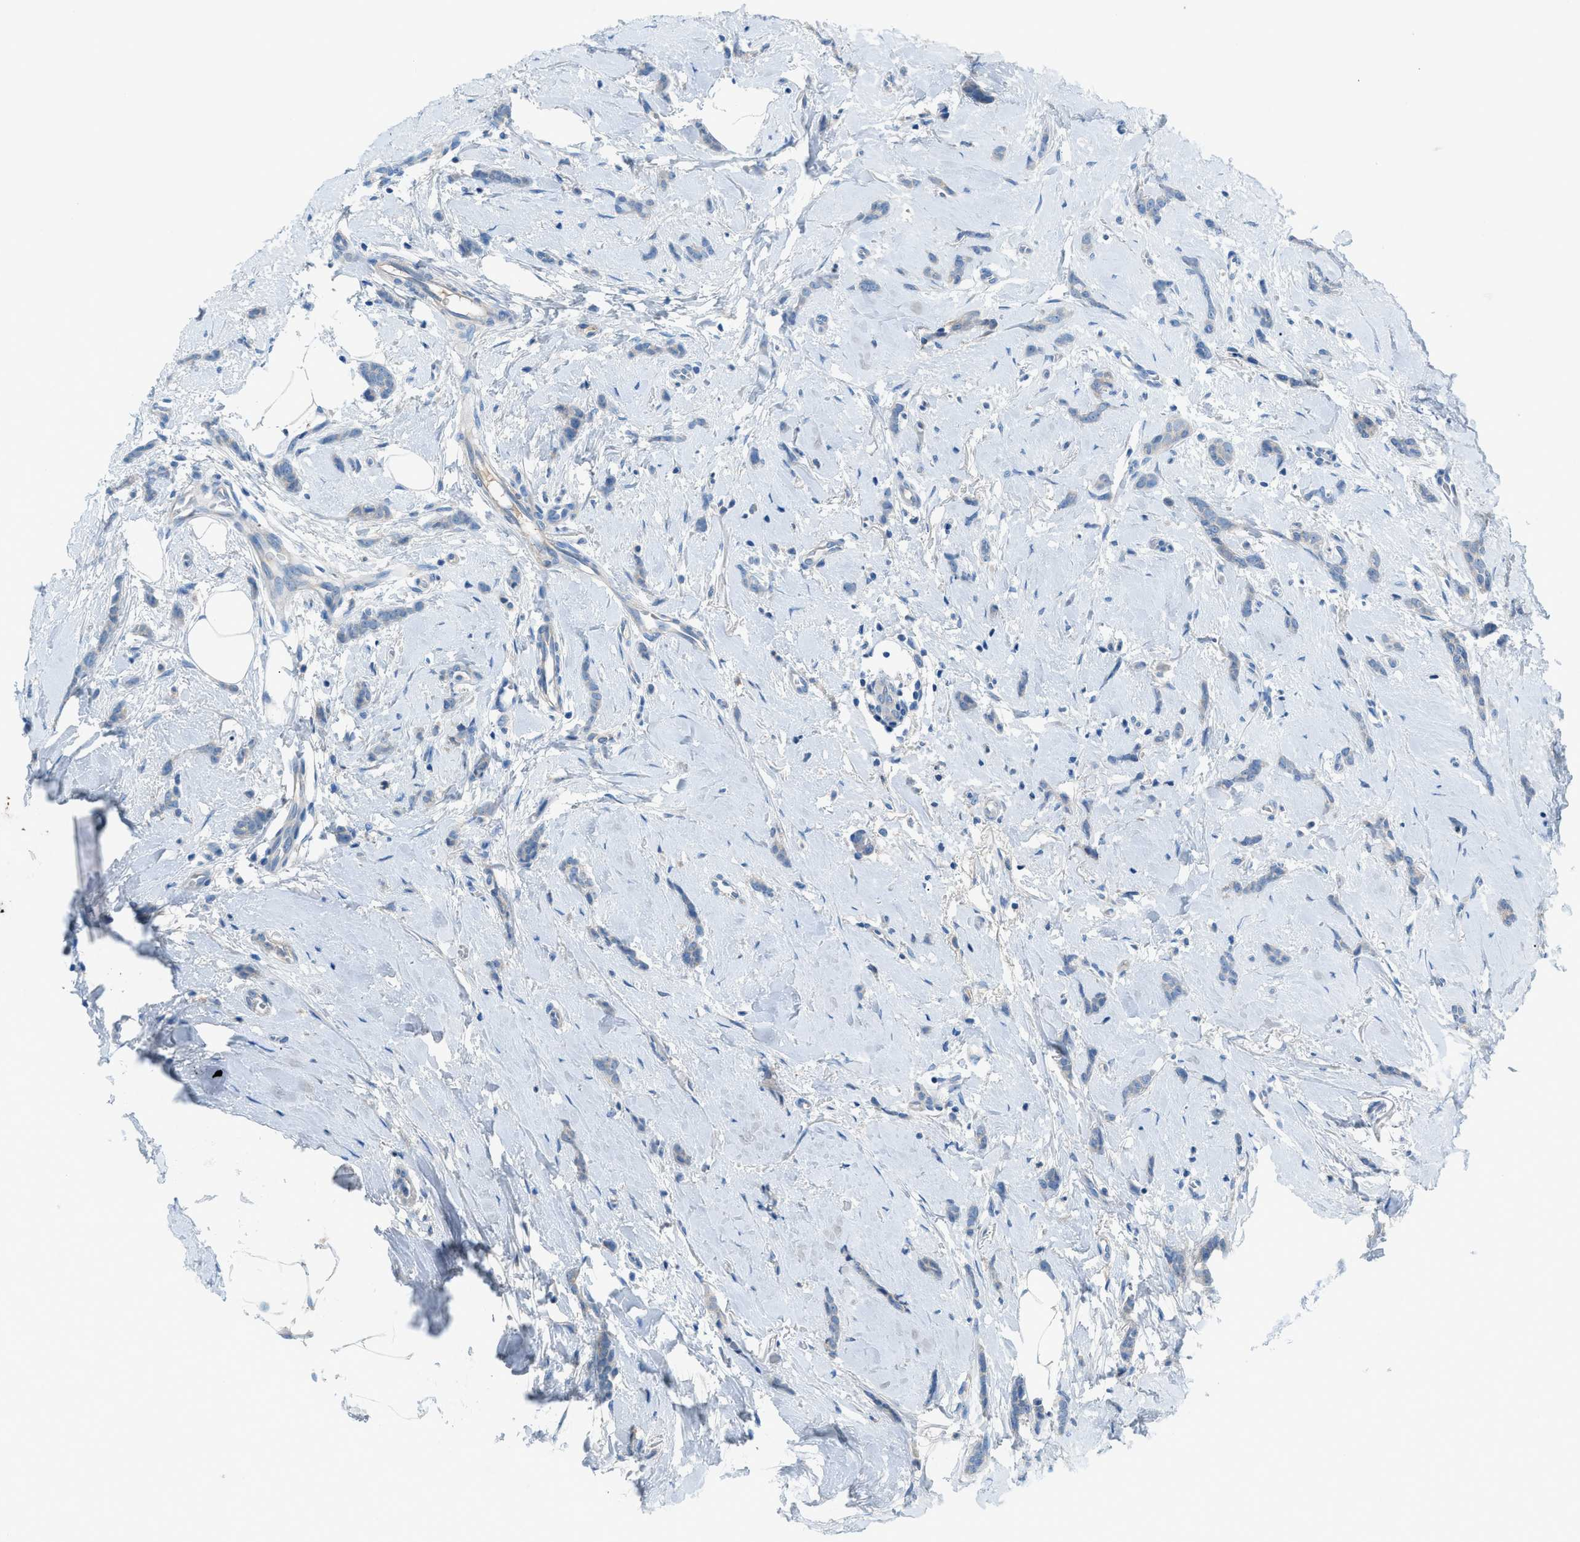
{"staining": {"intensity": "negative", "quantity": "none", "location": "none"}, "tissue": "breast cancer", "cell_type": "Tumor cells", "image_type": "cancer", "snomed": [{"axis": "morphology", "description": "Lobular carcinoma"}, {"axis": "topography", "description": "Skin"}, {"axis": "topography", "description": "Breast"}], "caption": "A high-resolution micrograph shows IHC staining of lobular carcinoma (breast), which displays no significant positivity in tumor cells.", "gene": "C5AR2", "patient": {"sex": "female", "age": 46}}